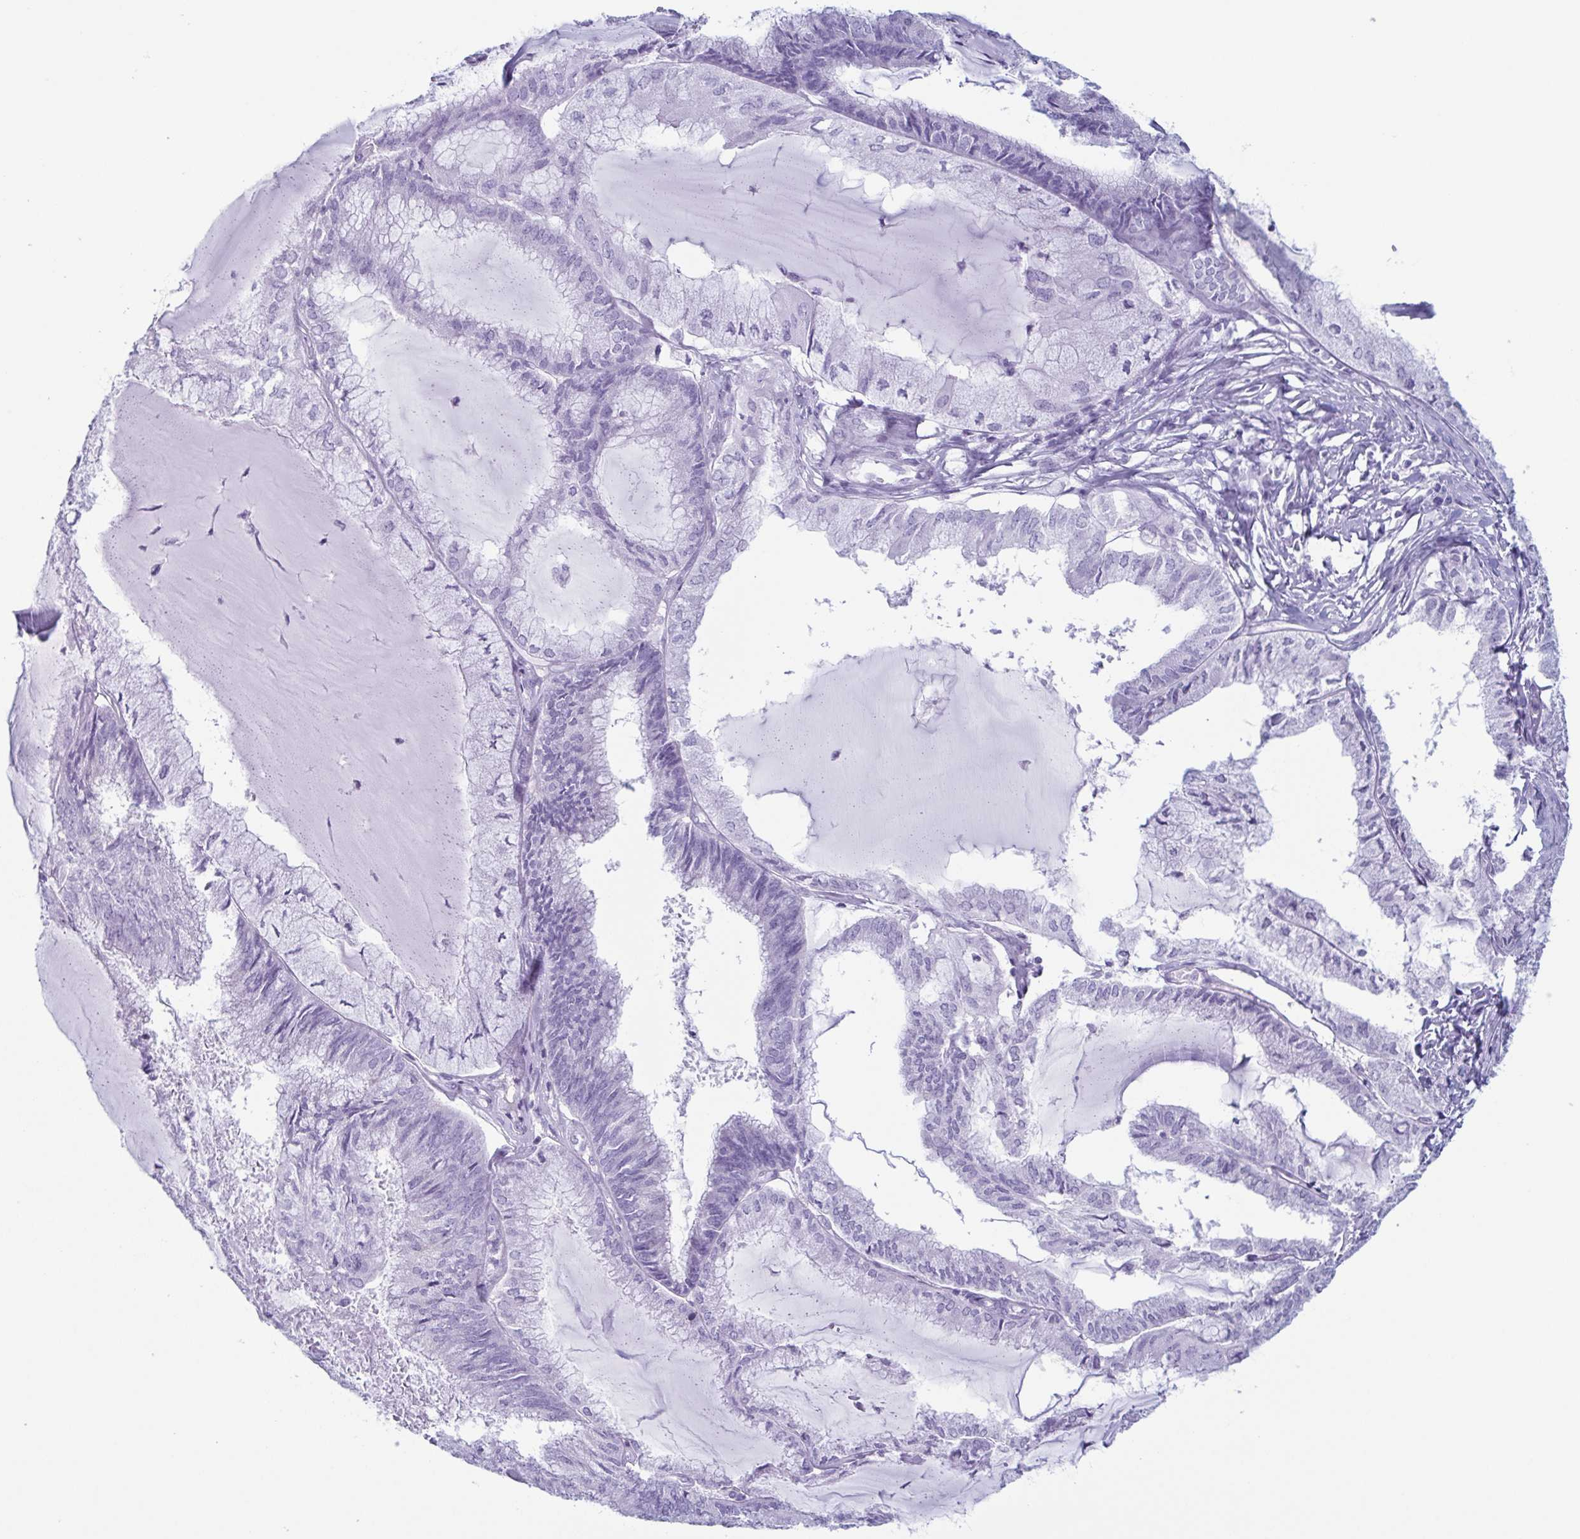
{"staining": {"intensity": "negative", "quantity": "none", "location": "none"}, "tissue": "endometrial cancer", "cell_type": "Tumor cells", "image_type": "cancer", "snomed": [{"axis": "morphology", "description": "Carcinoma, NOS"}, {"axis": "topography", "description": "Endometrium"}], "caption": "Tumor cells show no significant expression in carcinoma (endometrial).", "gene": "ENKUR", "patient": {"sex": "female", "age": 62}}